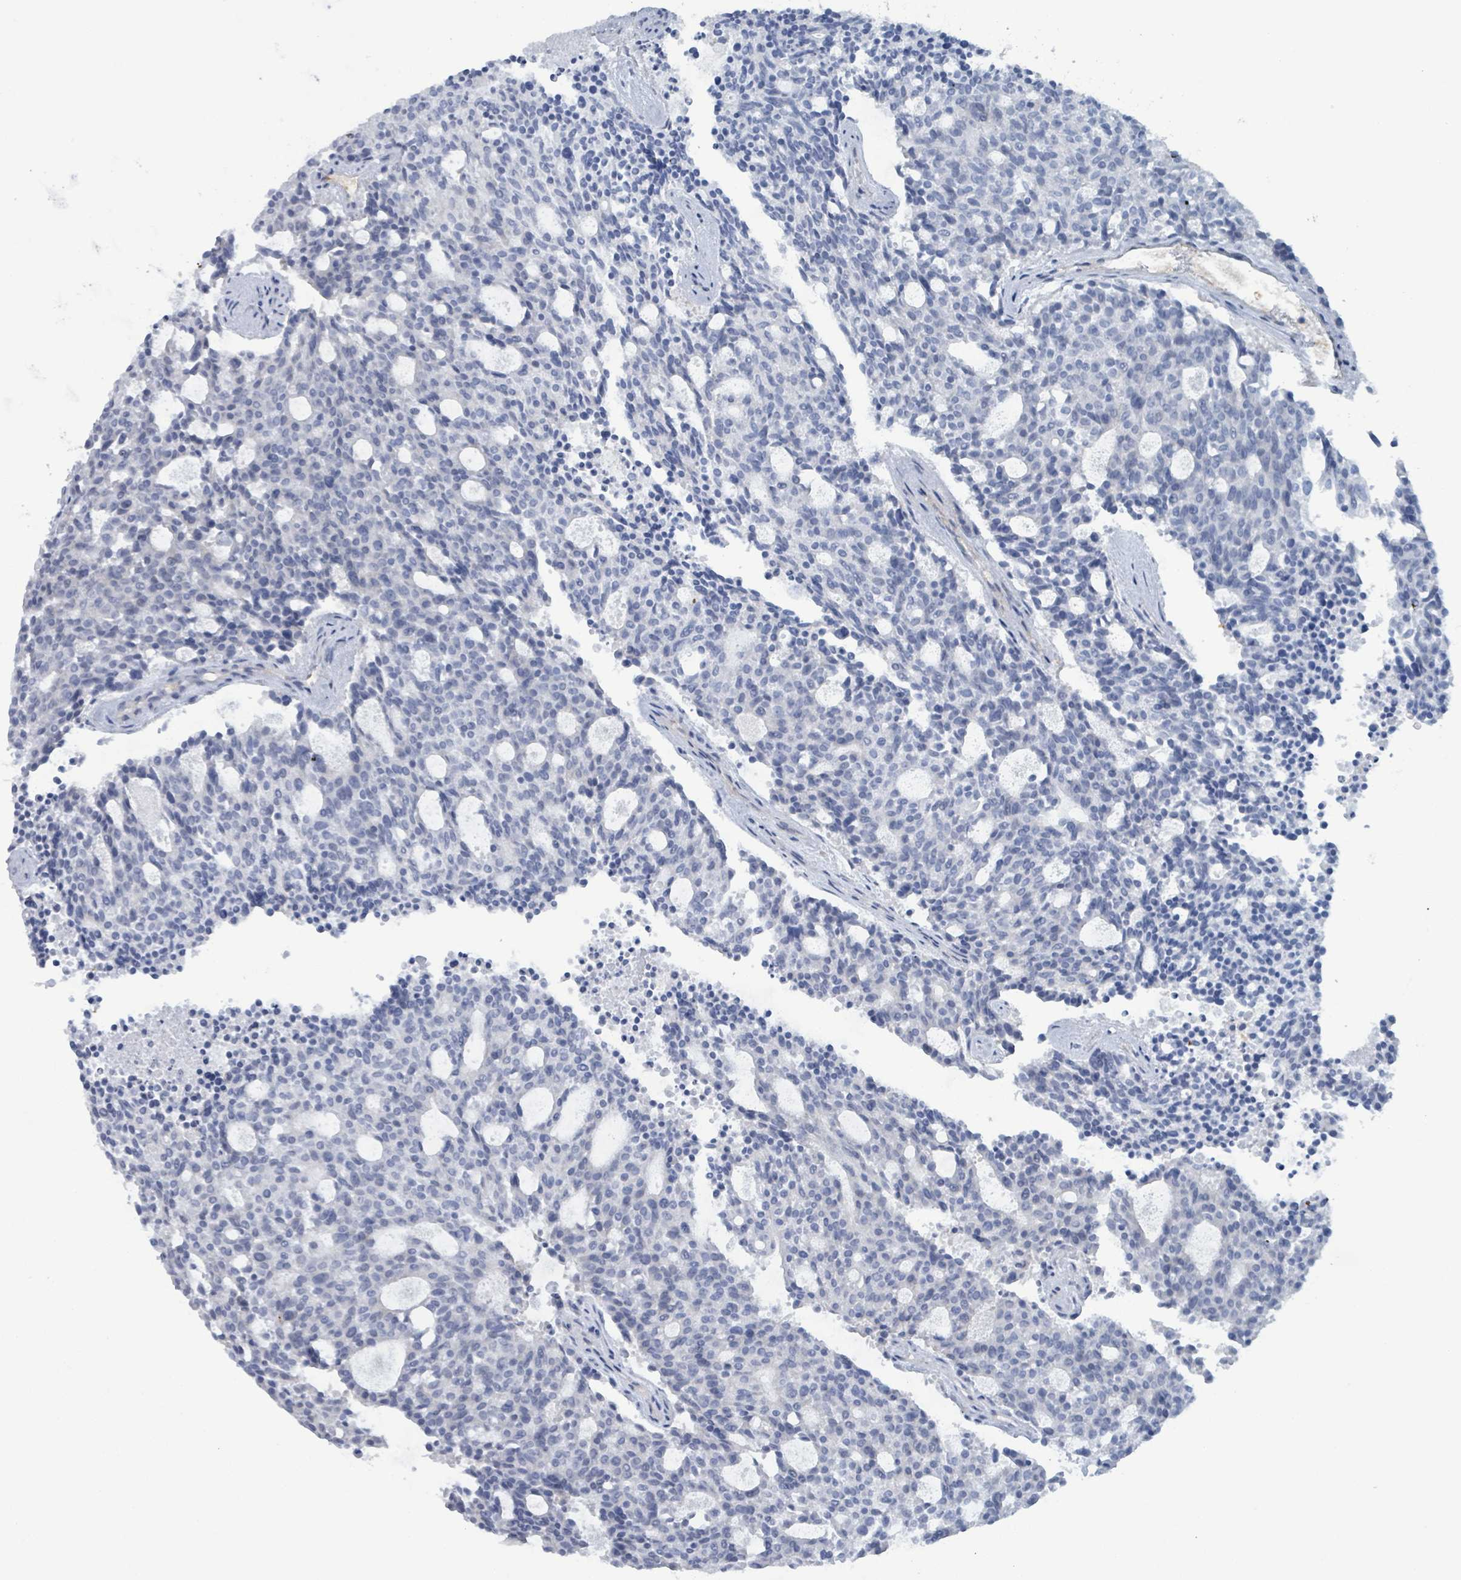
{"staining": {"intensity": "negative", "quantity": "none", "location": "none"}, "tissue": "carcinoid", "cell_type": "Tumor cells", "image_type": "cancer", "snomed": [{"axis": "morphology", "description": "Carcinoid, malignant, NOS"}, {"axis": "topography", "description": "Pancreas"}], "caption": "Immunohistochemistry of human carcinoid exhibits no staining in tumor cells. (DAB (3,3'-diaminobenzidine) IHC with hematoxylin counter stain).", "gene": "PKLR", "patient": {"sex": "female", "age": 54}}